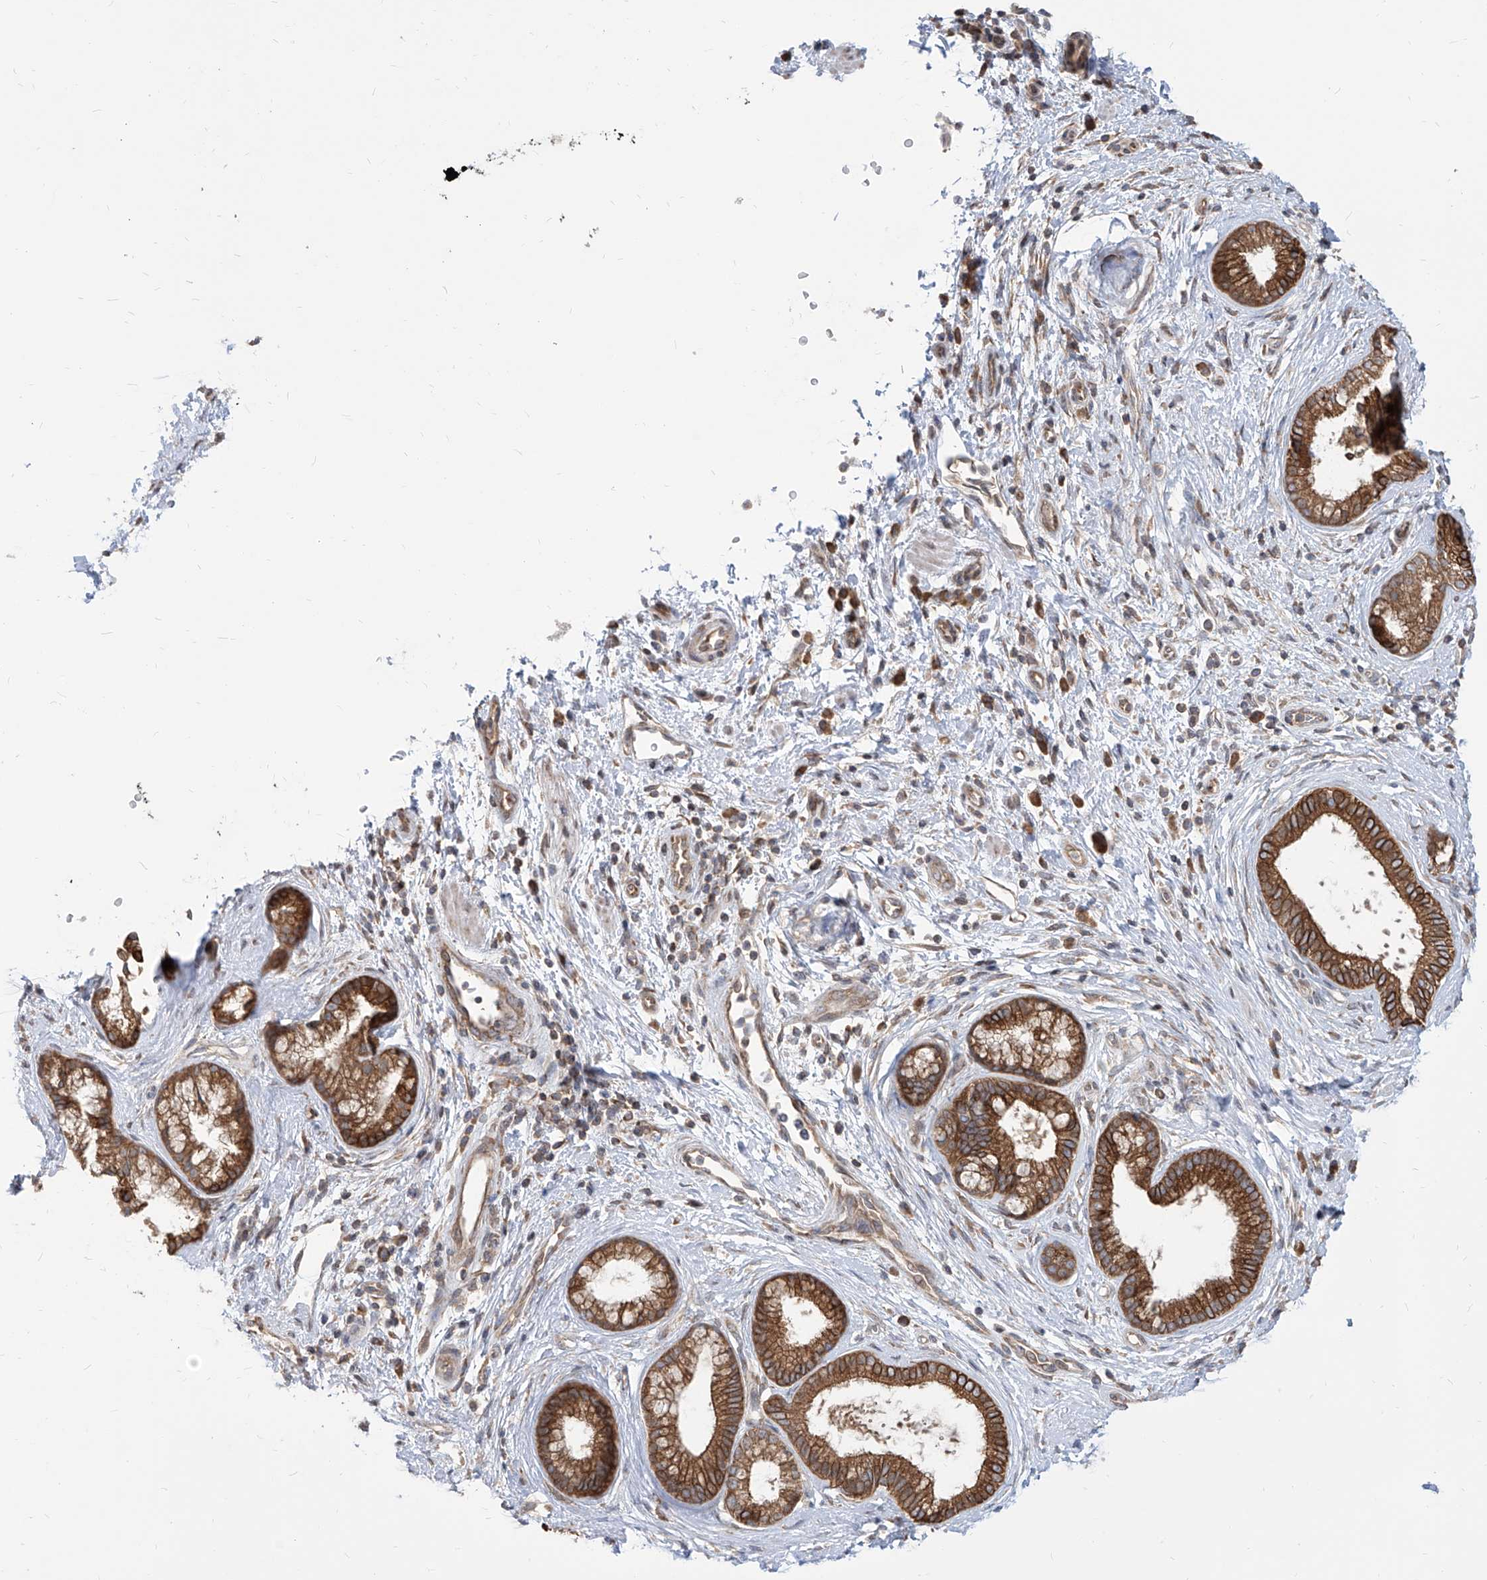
{"staining": {"intensity": "strong", "quantity": ">75%", "location": "cytoplasmic/membranous"}, "tissue": "pancreatic cancer", "cell_type": "Tumor cells", "image_type": "cancer", "snomed": [{"axis": "morphology", "description": "Adenocarcinoma, NOS"}, {"axis": "topography", "description": "Pancreas"}], "caption": "Brown immunohistochemical staining in human adenocarcinoma (pancreatic) exhibits strong cytoplasmic/membranous positivity in approximately >75% of tumor cells. Nuclei are stained in blue.", "gene": "FAM83B", "patient": {"sex": "female", "age": 73}}